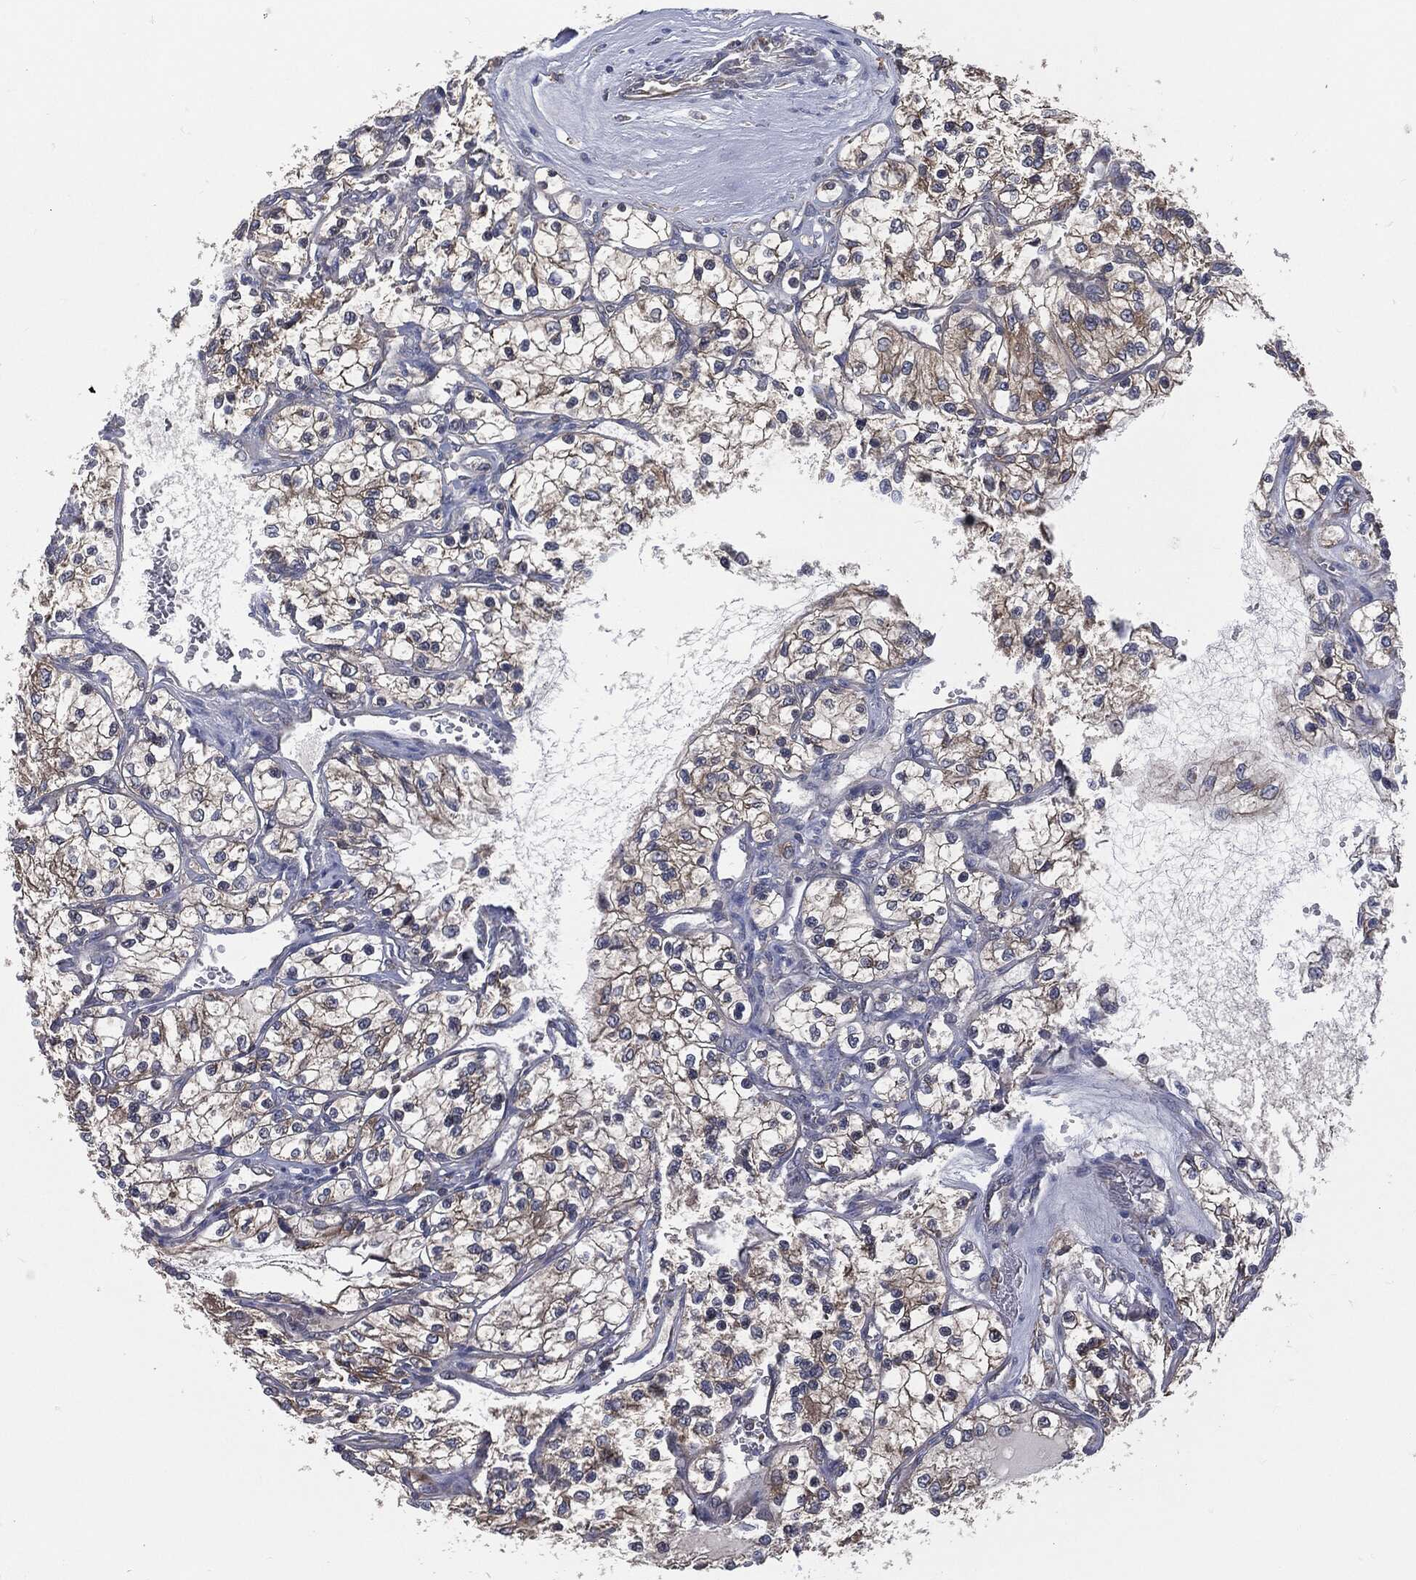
{"staining": {"intensity": "moderate", "quantity": "<25%", "location": "cytoplasmic/membranous"}, "tissue": "renal cancer", "cell_type": "Tumor cells", "image_type": "cancer", "snomed": [{"axis": "morphology", "description": "Adenocarcinoma, NOS"}, {"axis": "topography", "description": "Kidney"}], "caption": "This micrograph shows immunohistochemistry (IHC) staining of human adenocarcinoma (renal), with low moderate cytoplasmic/membranous staining in about <25% of tumor cells.", "gene": "PRDX4", "patient": {"sex": "female", "age": 69}}